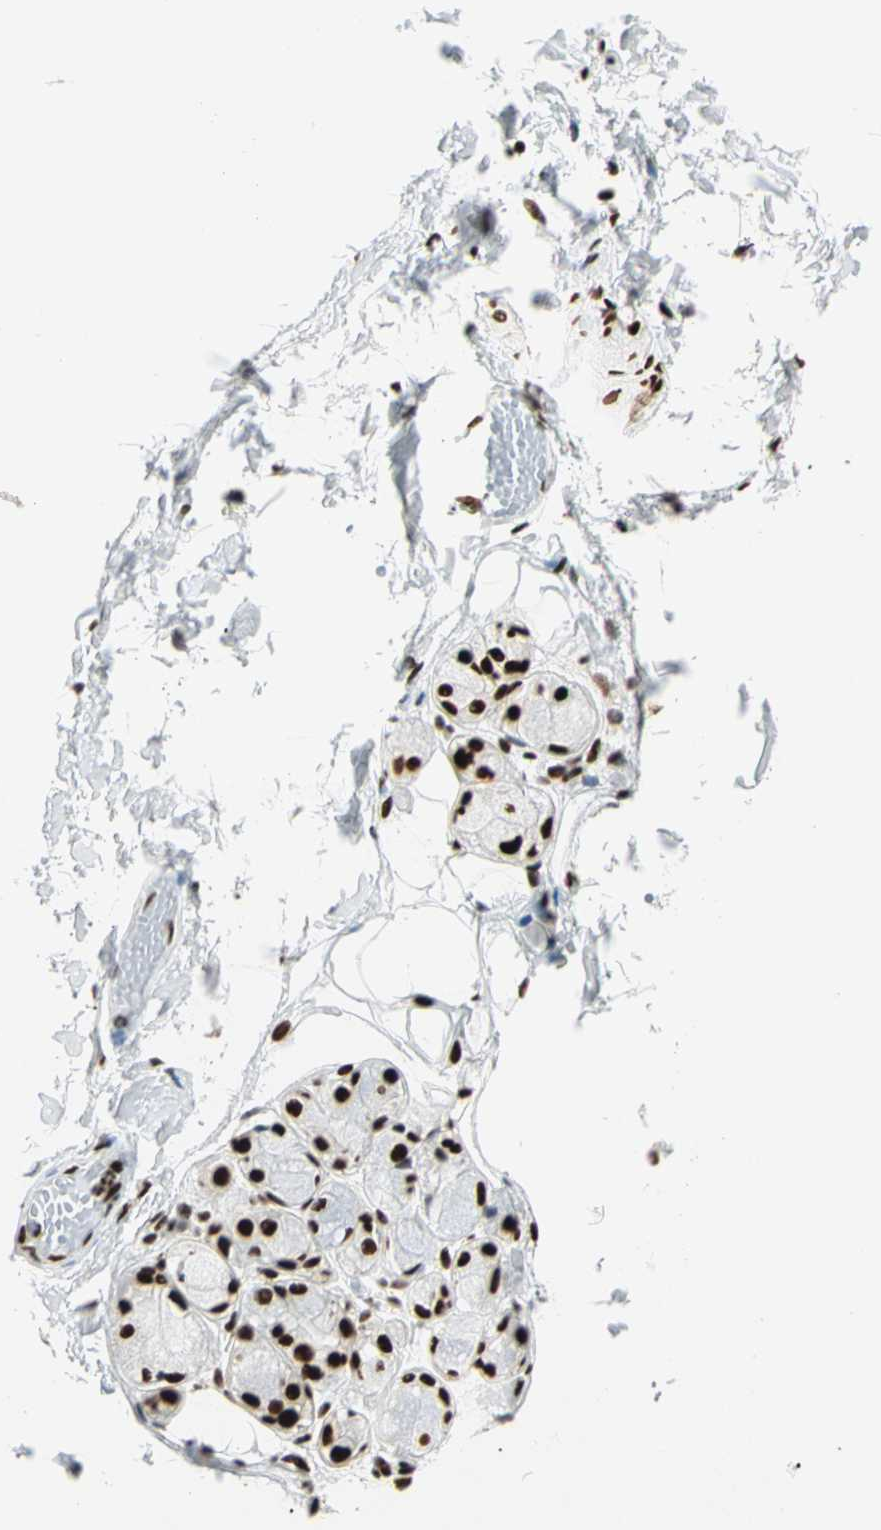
{"staining": {"intensity": "strong", "quantity": ">75%", "location": "nuclear"}, "tissue": "adipose tissue", "cell_type": "Adipocytes", "image_type": "normal", "snomed": [{"axis": "morphology", "description": "Normal tissue, NOS"}, {"axis": "morphology", "description": "Inflammation, NOS"}, {"axis": "topography", "description": "Vascular tissue"}, {"axis": "topography", "description": "Salivary gland"}], "caption": "This is an image of IHC staining of benign adipose tissue, which shows strong positivity in the nuclear of adipocytes.", "gene": "CCAR1", "patient": {"sex": "female", "age": 75}}